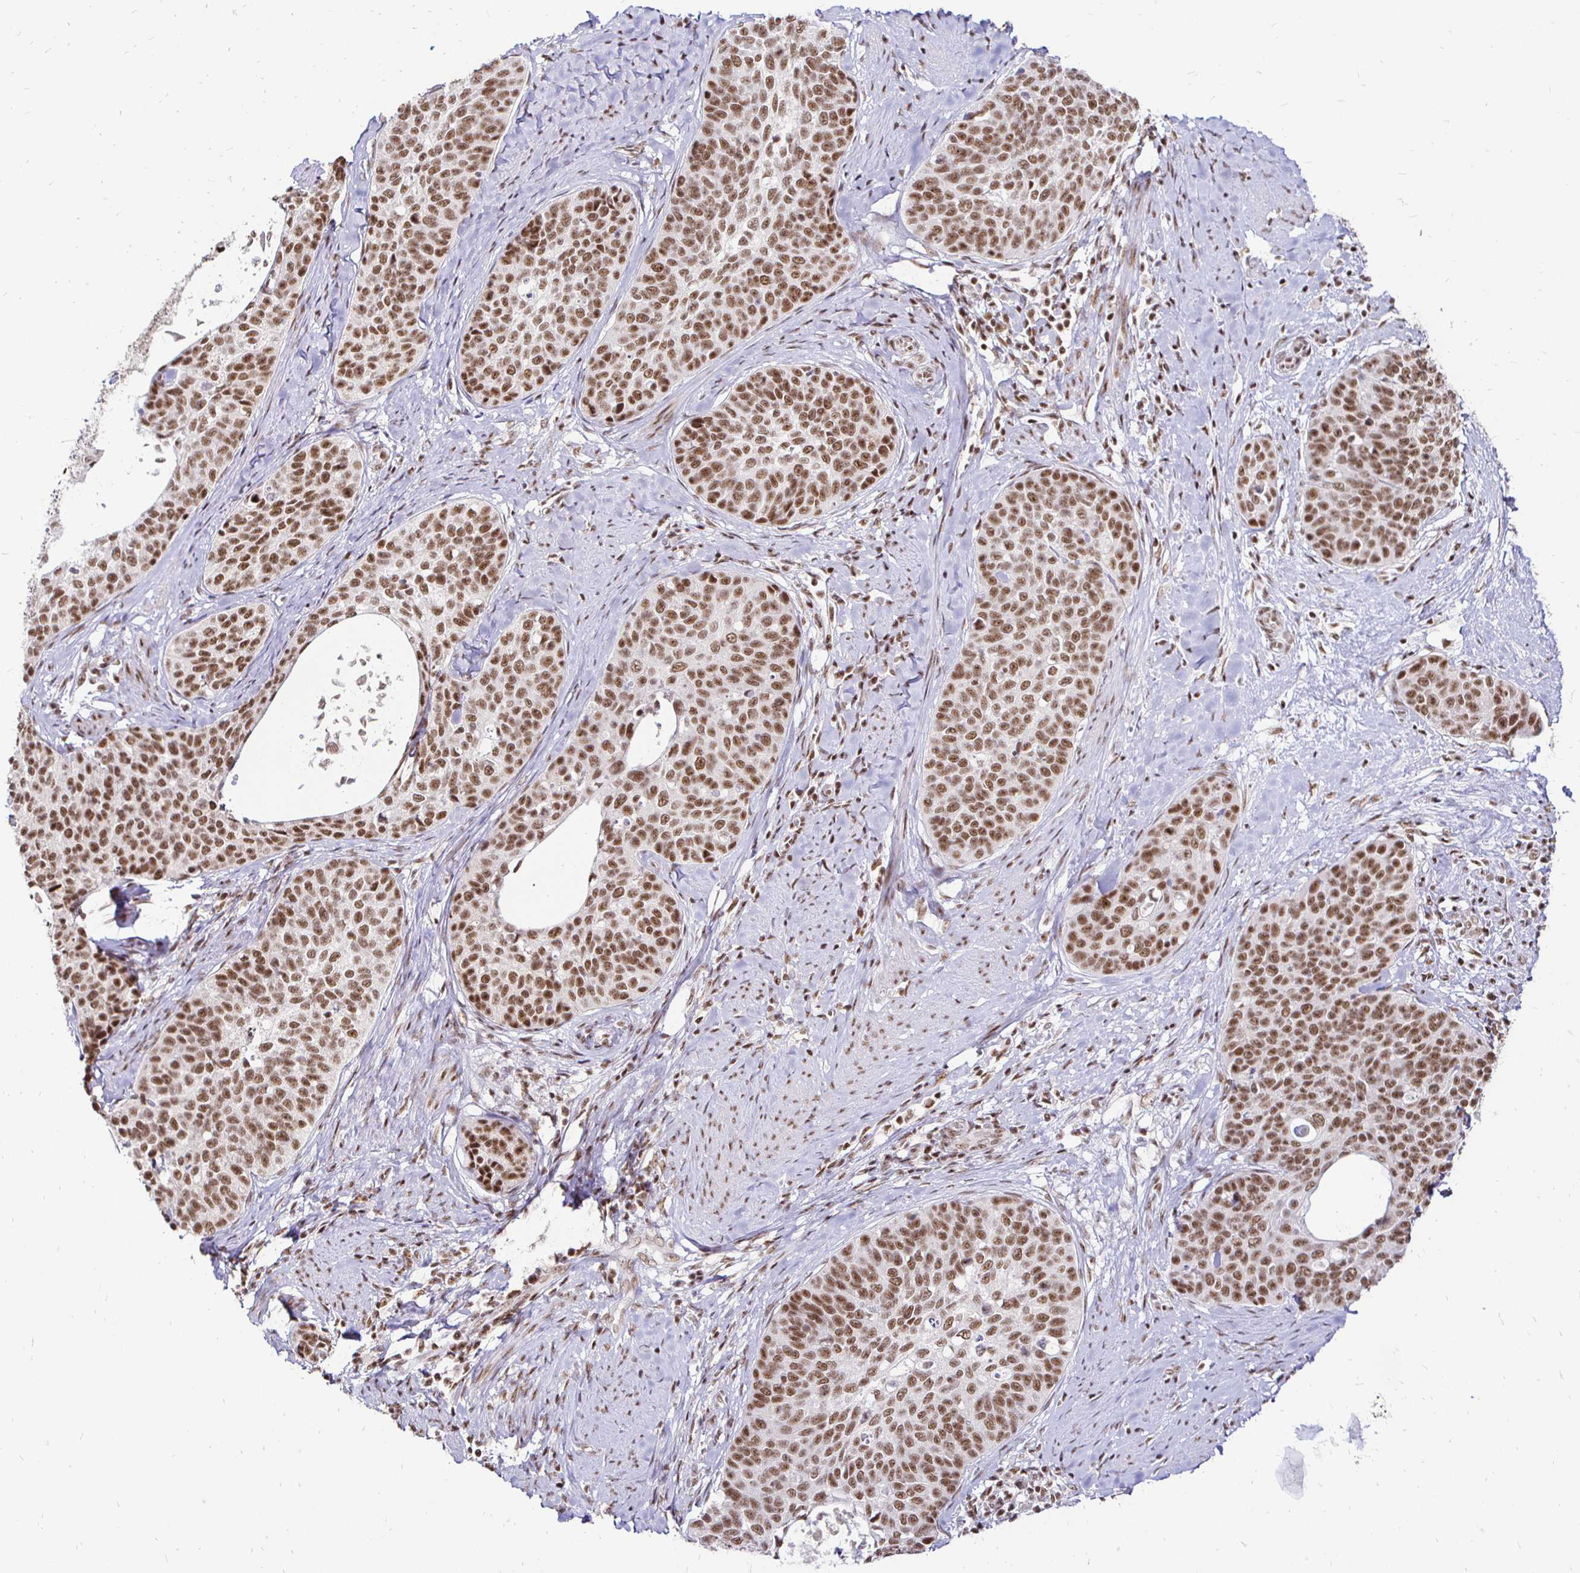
{"staining": {"intensity": "moderate", "quantity": ">75%", "location": "nuclear"}, "tissue": "cervical cancer", "cell_type": "Tumor cells", "image_type": "cancer", "snomed": [{"axis": "morphology", "description": "Squamous cell carcinoma, NOS"}, {"axis": "topography", "description": "Cervix"}], "caption": "Protein expression analysis of cervical squamous cell carcinoma exhibits moderate nuclear staining in approximately >75% of tumor cells.", "gene": "SIN3A", "patient": {"sex": "female", "age": 69}}